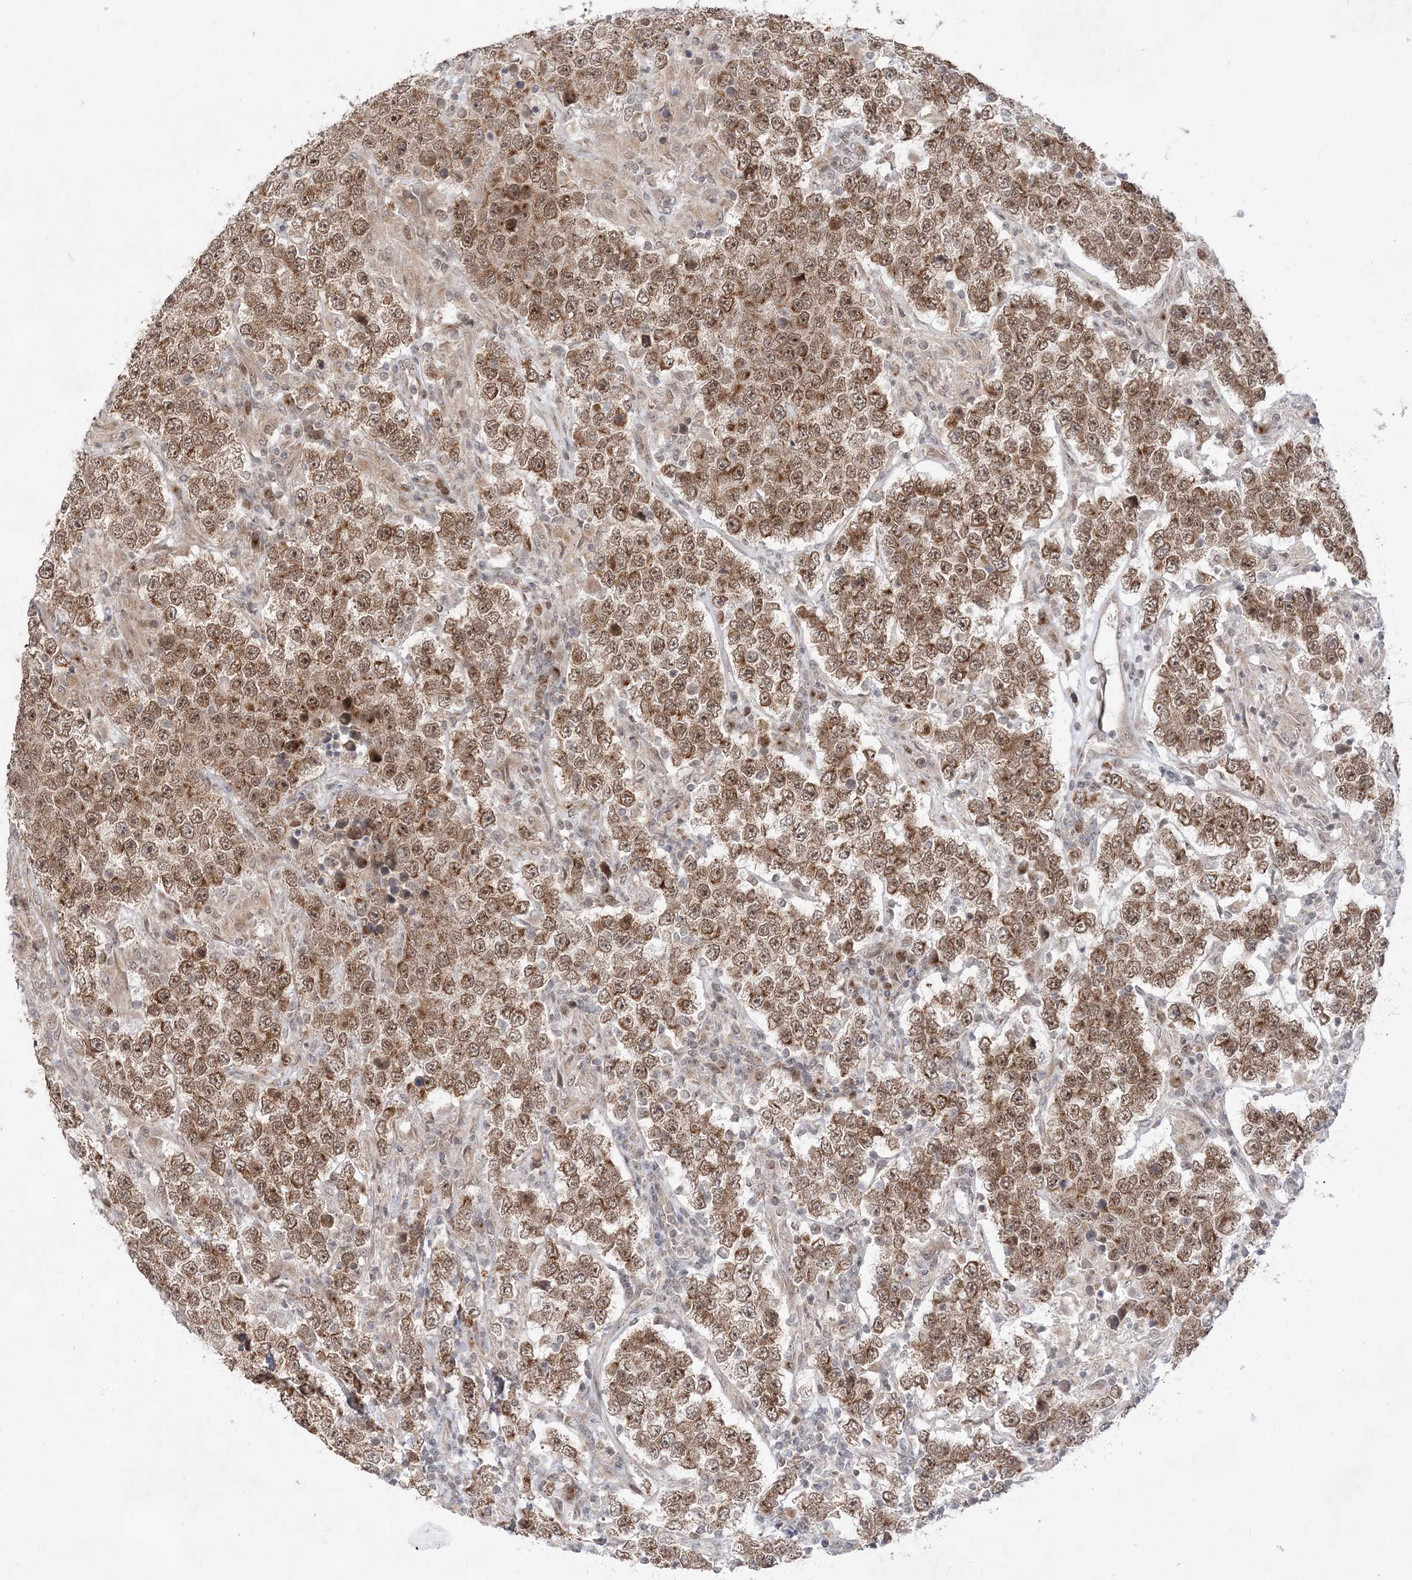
{"staining": {"intensity": "moderate", "quantity": ">75%", "location": "cytoplasmic/membranous,nuclear"}, "tissue": "testis cancer", "cell_type": "Tumor cells", "image_type": "cancer", "snomed": [{"axis": "morphology", "description": "Normal tissue, NOS"}, {"axis": "morphology", "description": "Urothelial carcinoma, High grade"}, {"axis": "morphology", "description": "Seminoma, NOS"}, {"axis": "morphology", "description": "Carcinoma, Embryonal, NOS"}, {"axis": "topography", "description": "Urinary bladder"}, {"axis": "topography", "description": "Testis"}], "caption": "Immunohistochemical staining of human testis cancer (embryonal carcinoma) reveals moderate cytoplasmic/membranous and nuclear protein staining in approximately >75% of tumor cells.", "gene": "ANAPC15", "patient": {"sex": "male", "age": 41}}